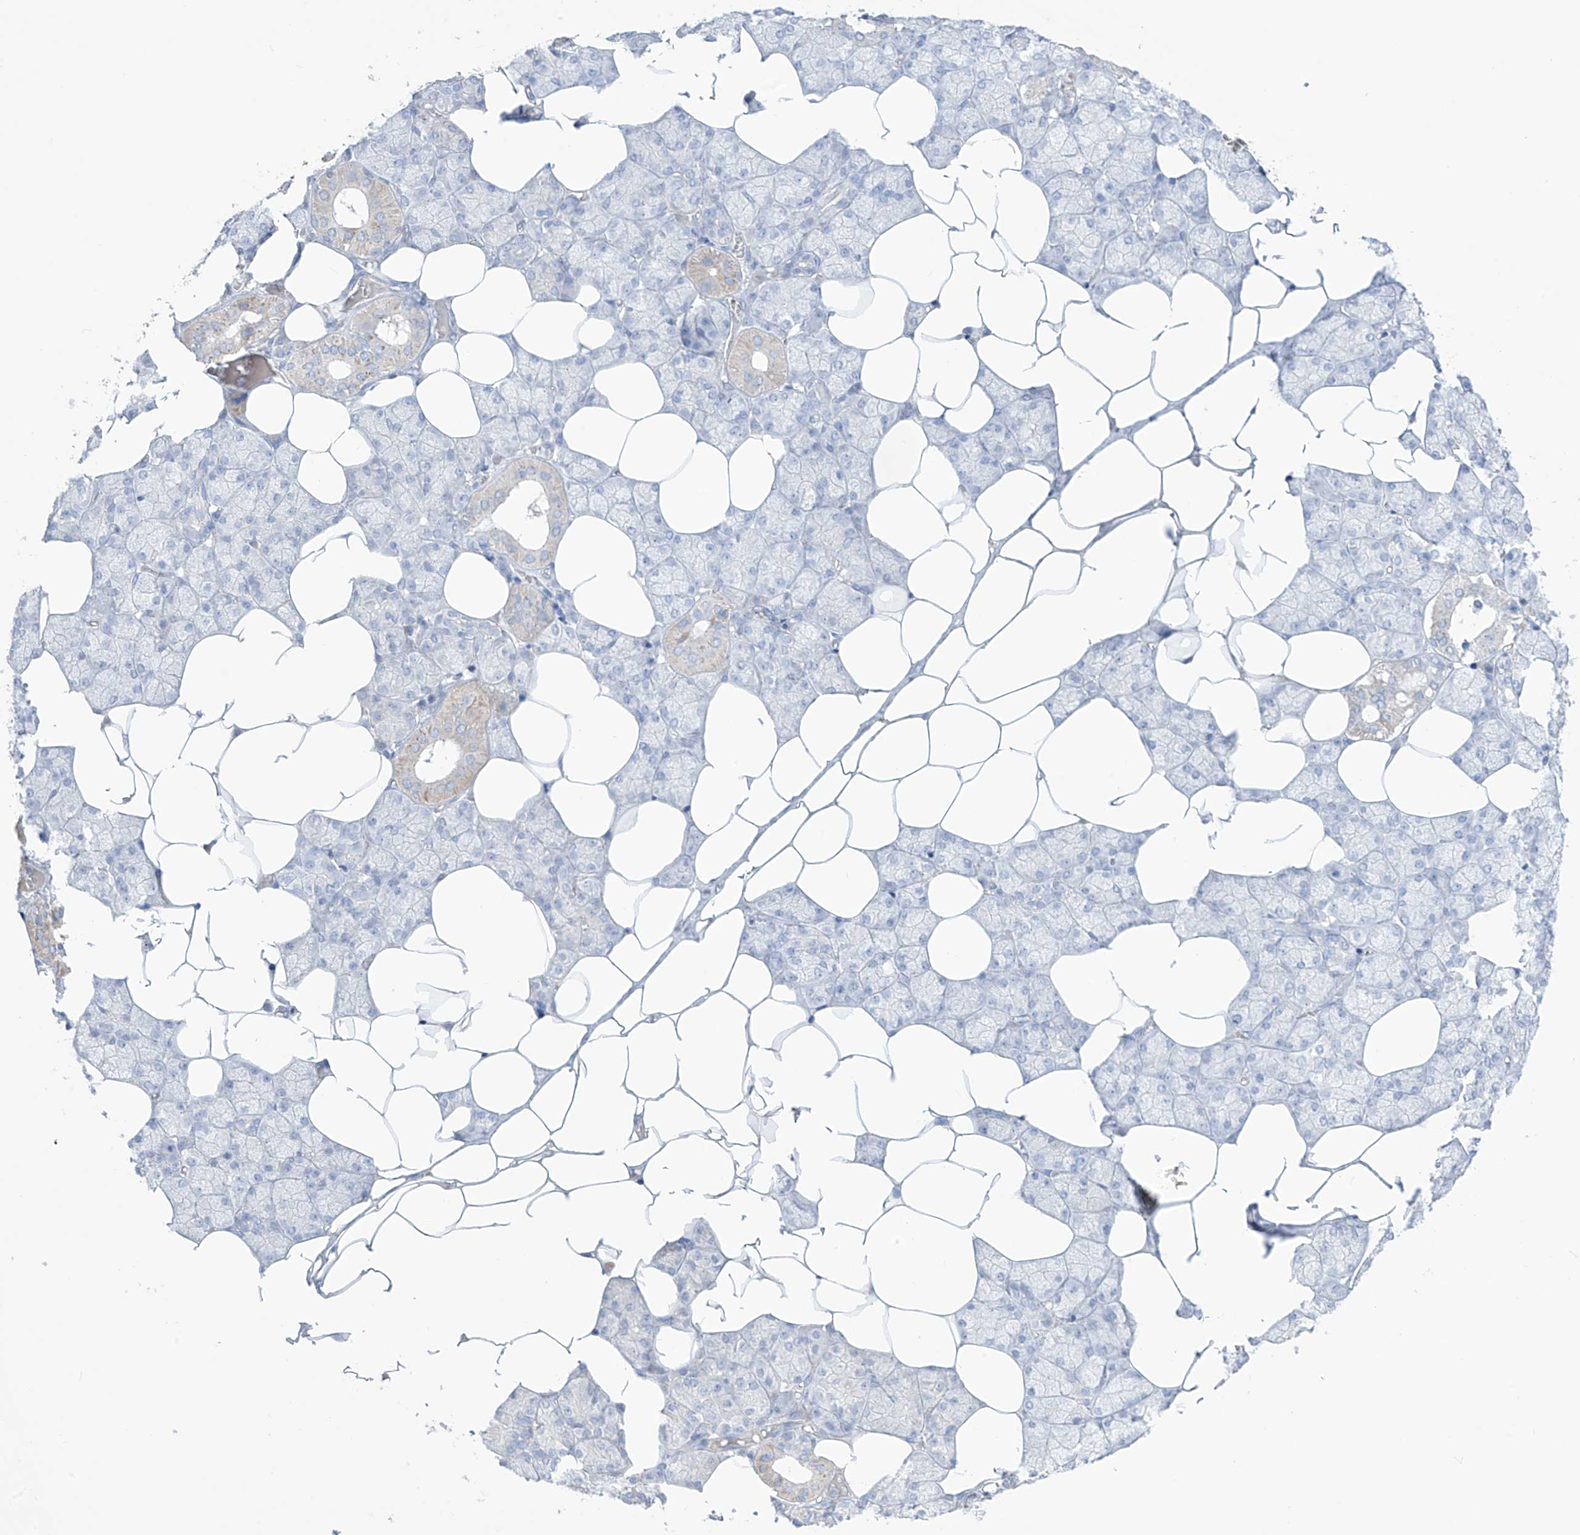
{"staining": {"intensity": "weak", "quantity": "<25%", "location": "cytoplasmic/membranous"}, "tissue": "salivary gland", "cell_type": "Glandular cells", "image_type": "normal", "snomed": [{"axis": "morphology", "description": "Normal tissue, NOS"}, {"axis": "topography", "description": "Salivary gland"}], "caption": "This is an immunohistochemistry image of normal human salivary gland. There is no positivity in glandular cells.", "gene": "ASPRV1", "patient": {"sex": "male", "age": 62}}